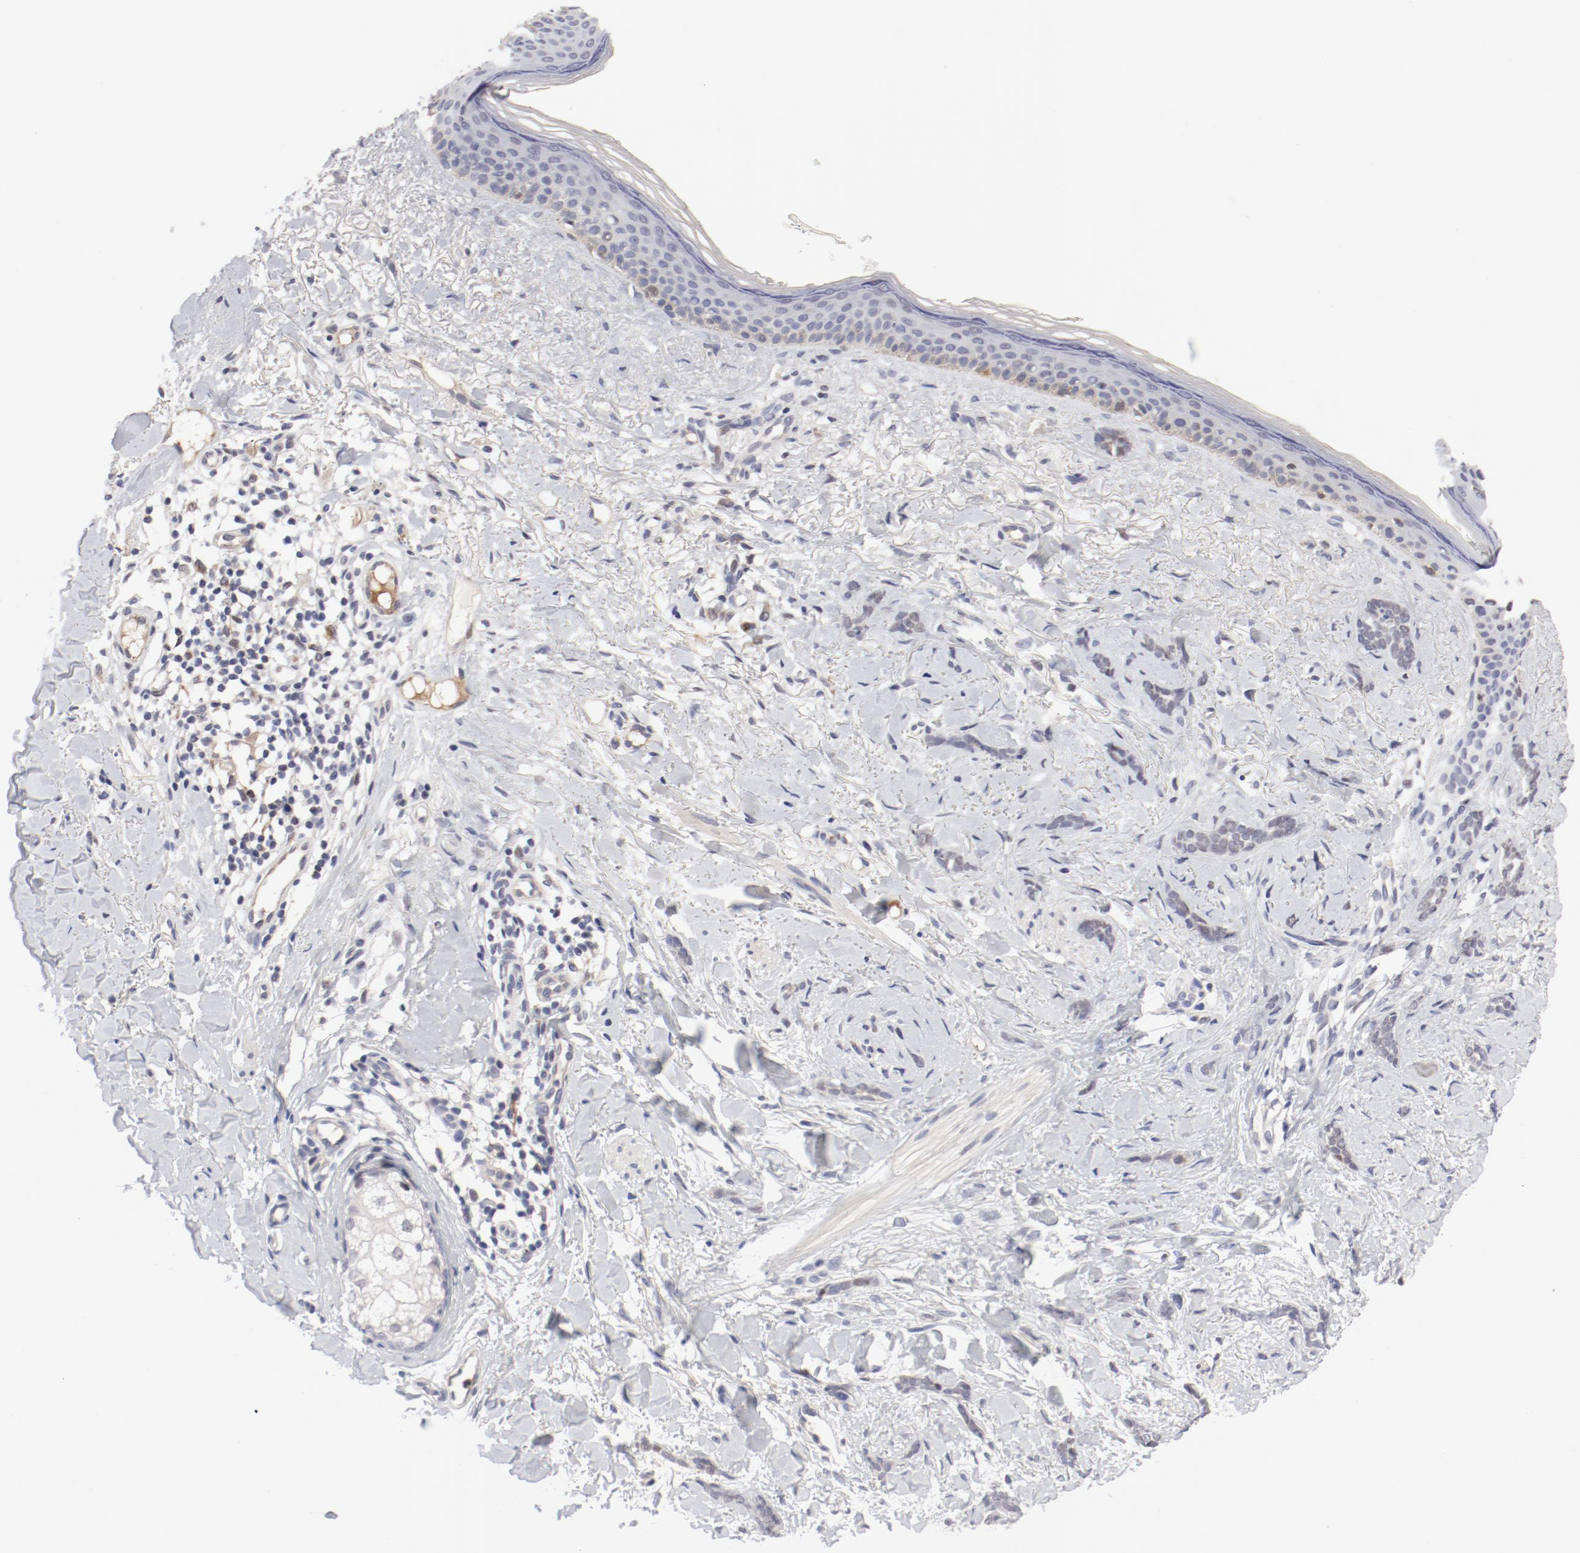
{"staining": {"intensity": "negative", "quantity": "none", "location": "none"}, "tissue": "skin cancer", "cell_type": "Tumor cells", "image_type": "cancer", "snomed": [{"axis": "morphology", "description": "Basal cell carcinoma"}, {"axis": "topography", "description": "Skin"}], "caption": "Tumor cells show no significant protein expression in skin cancer (basal cell carcinoma). (DAB immunohistochemistry (IHC) with hematoxylin counter stain).", "gene": "FSCB", "patient": {"sex": "female", "age": 37}}